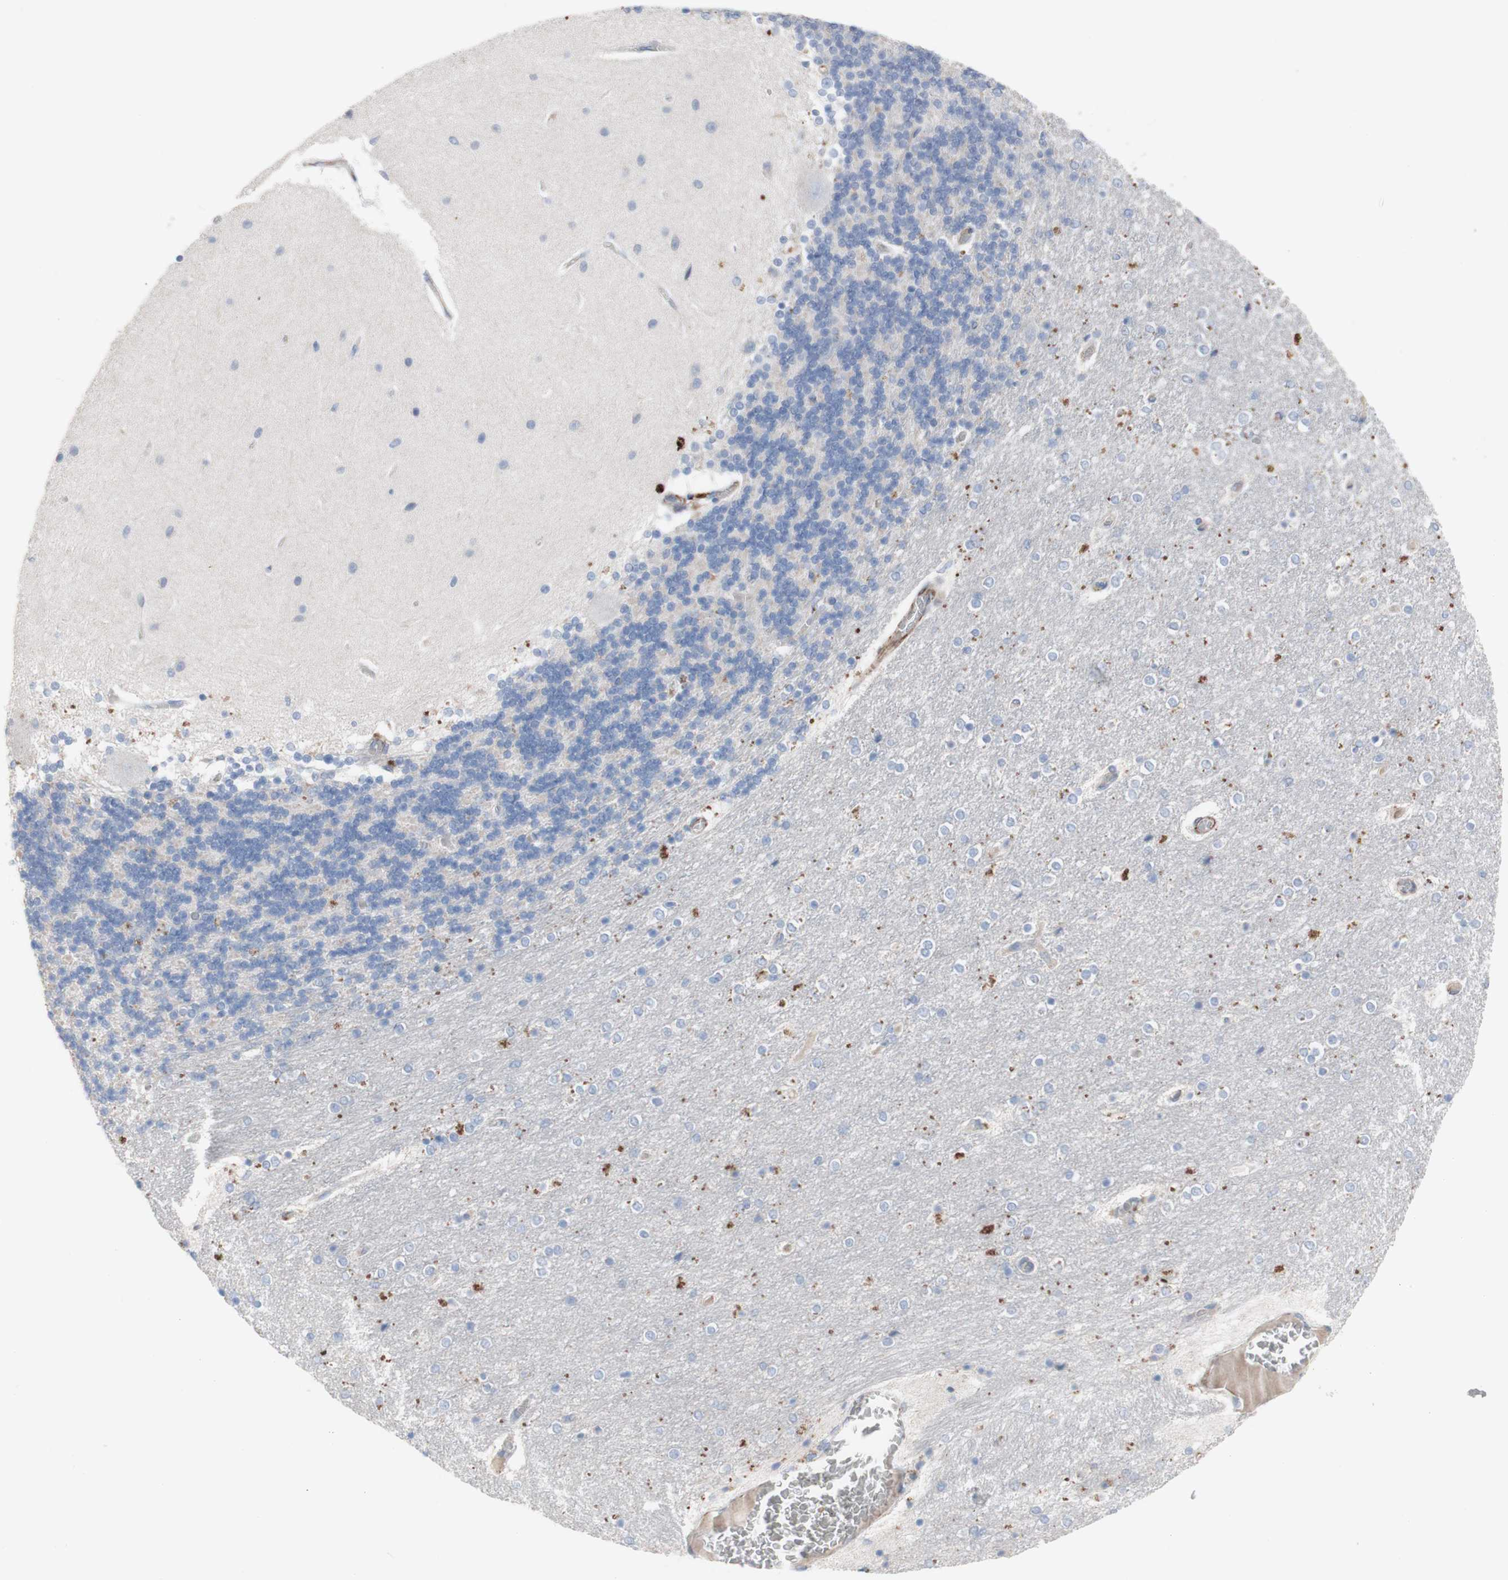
{"staining": {"intensity": "weak", "quantity": "<25%", "location": "cytoplasmic/membranous"}, "tissue": "cerebellum", "cell_type": "Cells in granular layer", "image_type": "normal", "snomed": [{"axis": "morphology", "description": "Normal tissue, NOS"}, {"axis": "topography", "description": "Cerebellum"}], "caption": "An IHC image of unremarkable cerebellum is shown. There is no staining in cells in granular layer of cerebellum. (IHC, brightfield microscopy, high magnification).", "gene": "AGPAT5", "patient": {"sex": "female", "age": 54}}